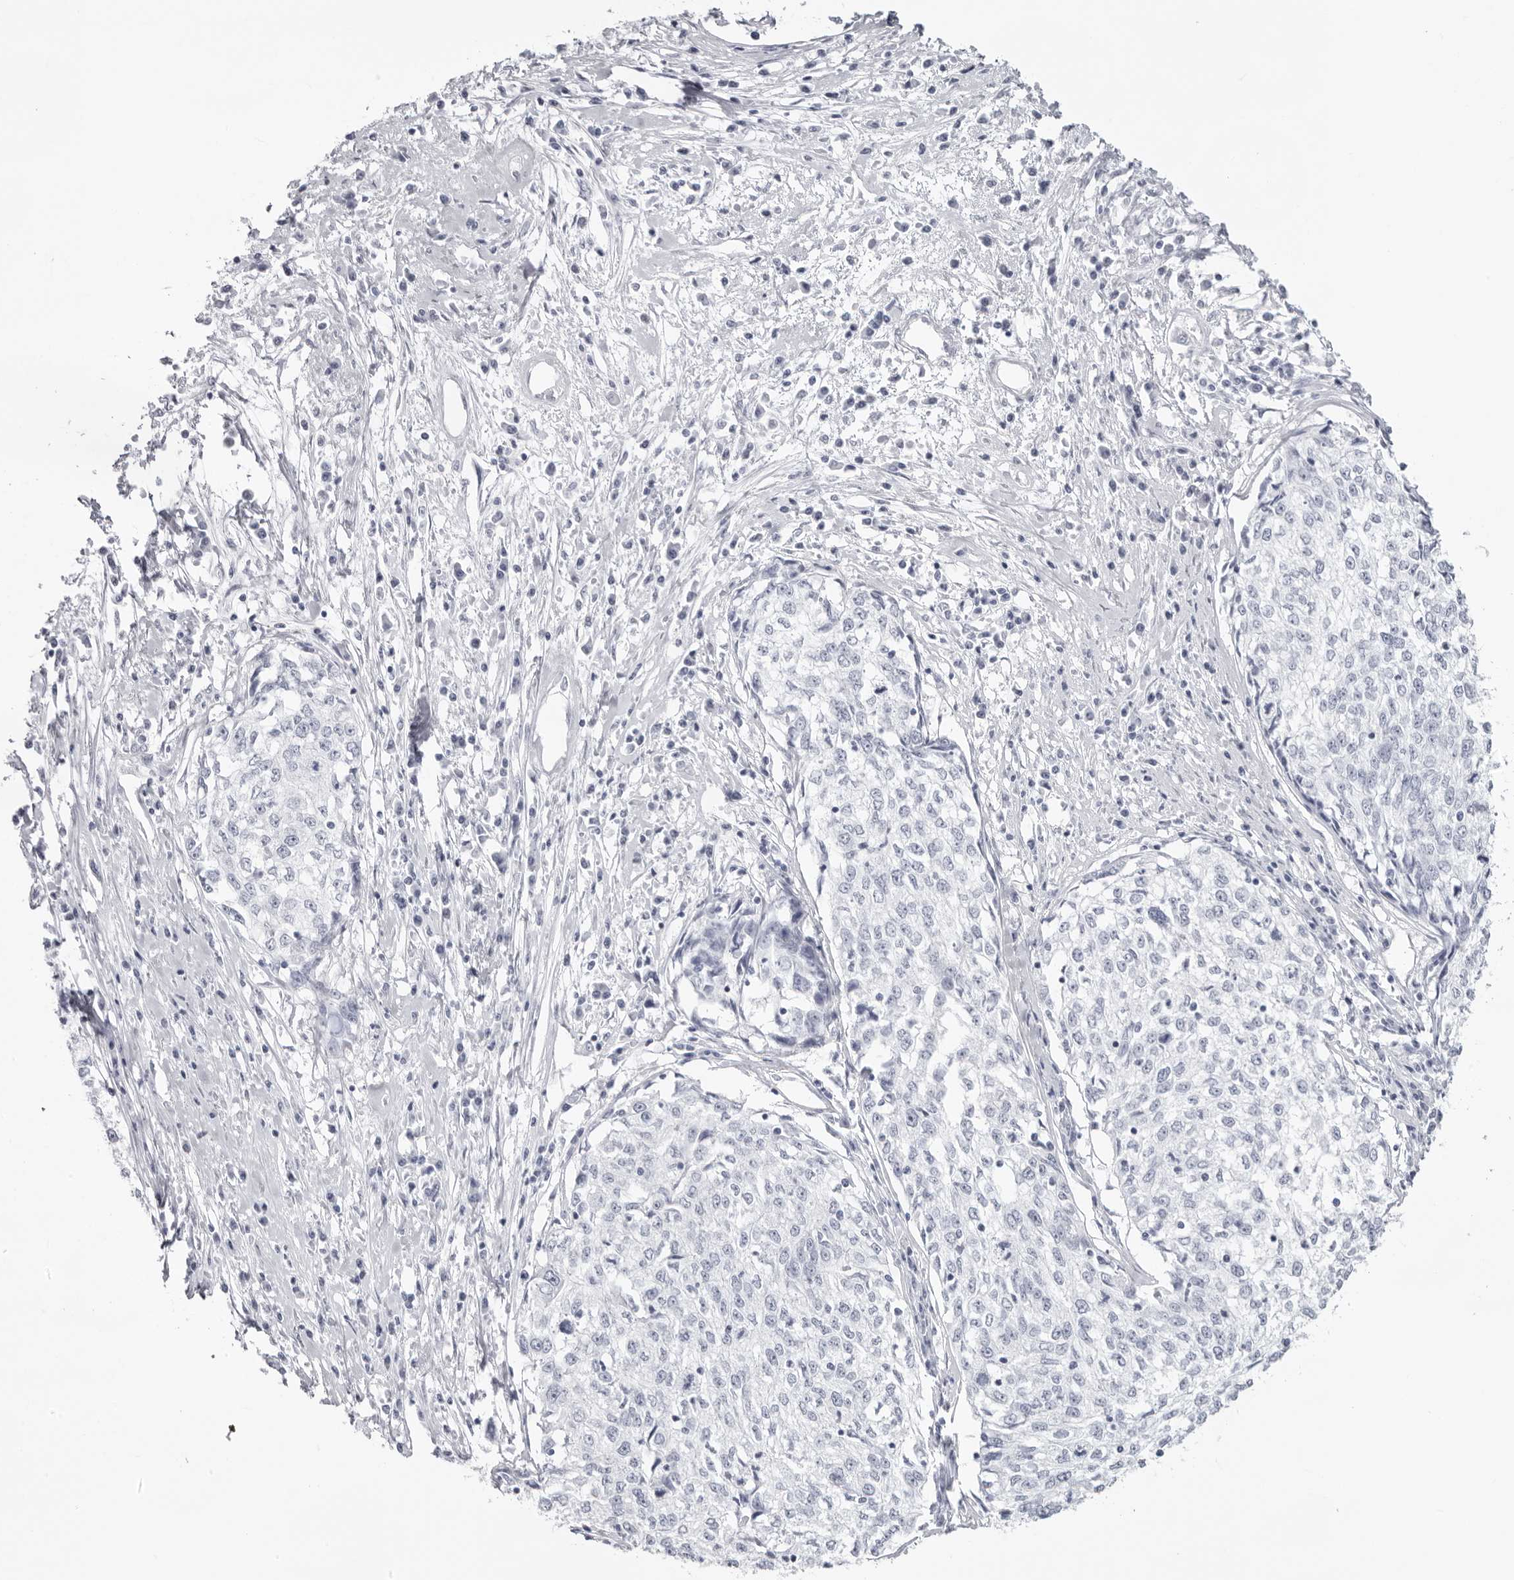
{"staining": {"intensity": "negative", "quantity": "none", "location": "none"}, "tissue": "cervical cancer", "cell_type": "Tumor cells", "image_type": "cancer", "snomed": [{"axis": "morphology", "description": "Squamous cell carcinoma, NOS"}, {"axis": "topography", "description": "Cervix"}], "caption": "Cervical squamous cell carcinoma stained for a protein using immunohistochemistry (IHC) shows no expression tumor cells.", "gene": "INSL3", "patient": {"sex": "female", "age": 57}}